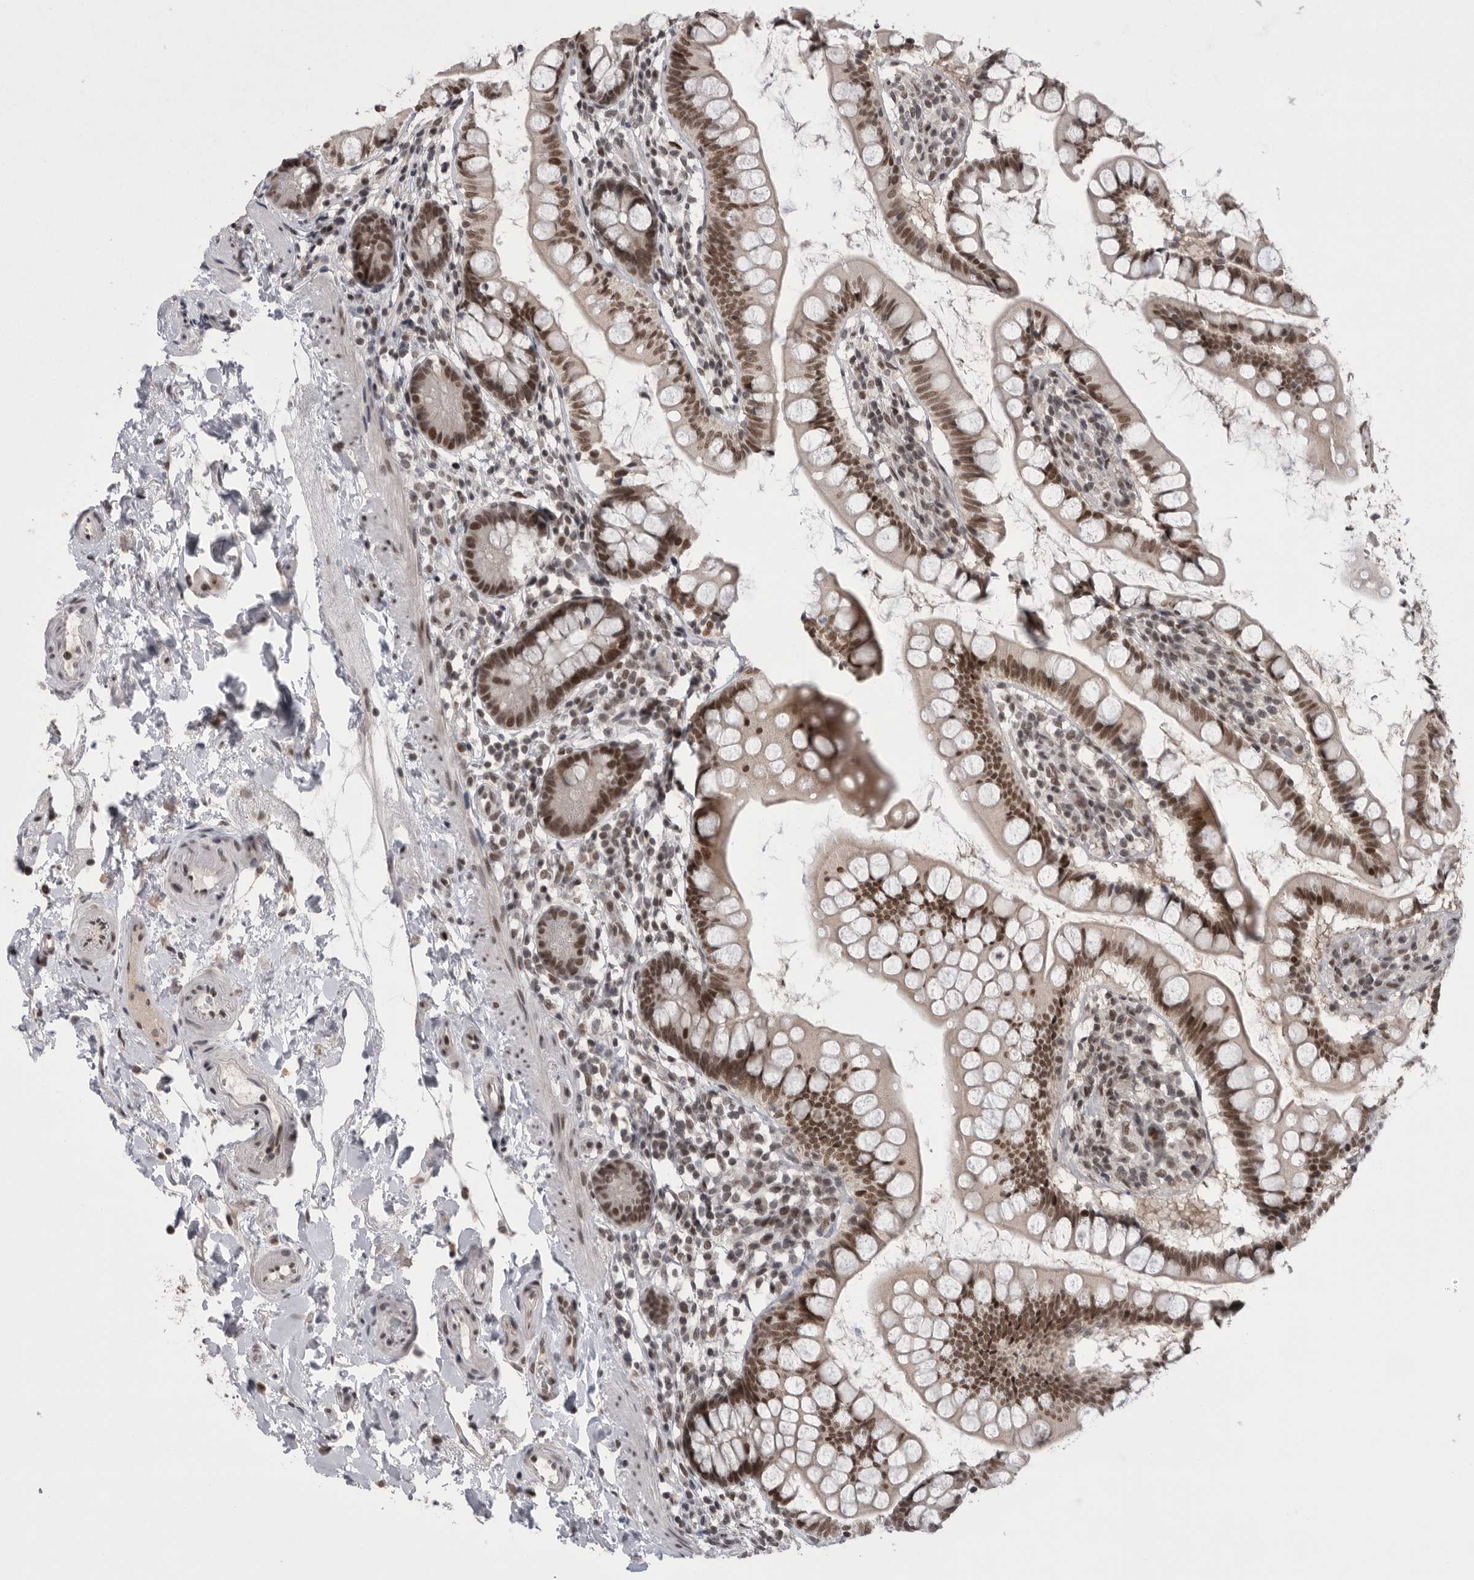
{"staining": {"intensity": "strong", "quantity": ">75%", "location": "nuclear"}, "tissue": "small intestine", "cell_type": "Glandular cells", "image_type": "normal", "snomed": [{"axis": "morphology", "description": "Normal tissue, NOS"}, {"axis": "topography", "description": "Small intestine"}], "caption": "IHC (DAB (3,3'-diaminobenzidine)) staining of unremarkable human small intestine displays strong nuclear protein expression in approximately >75% of glandular cells.", "gene": "POU5F1", "patient": {"sex": "female", "age": 84}}